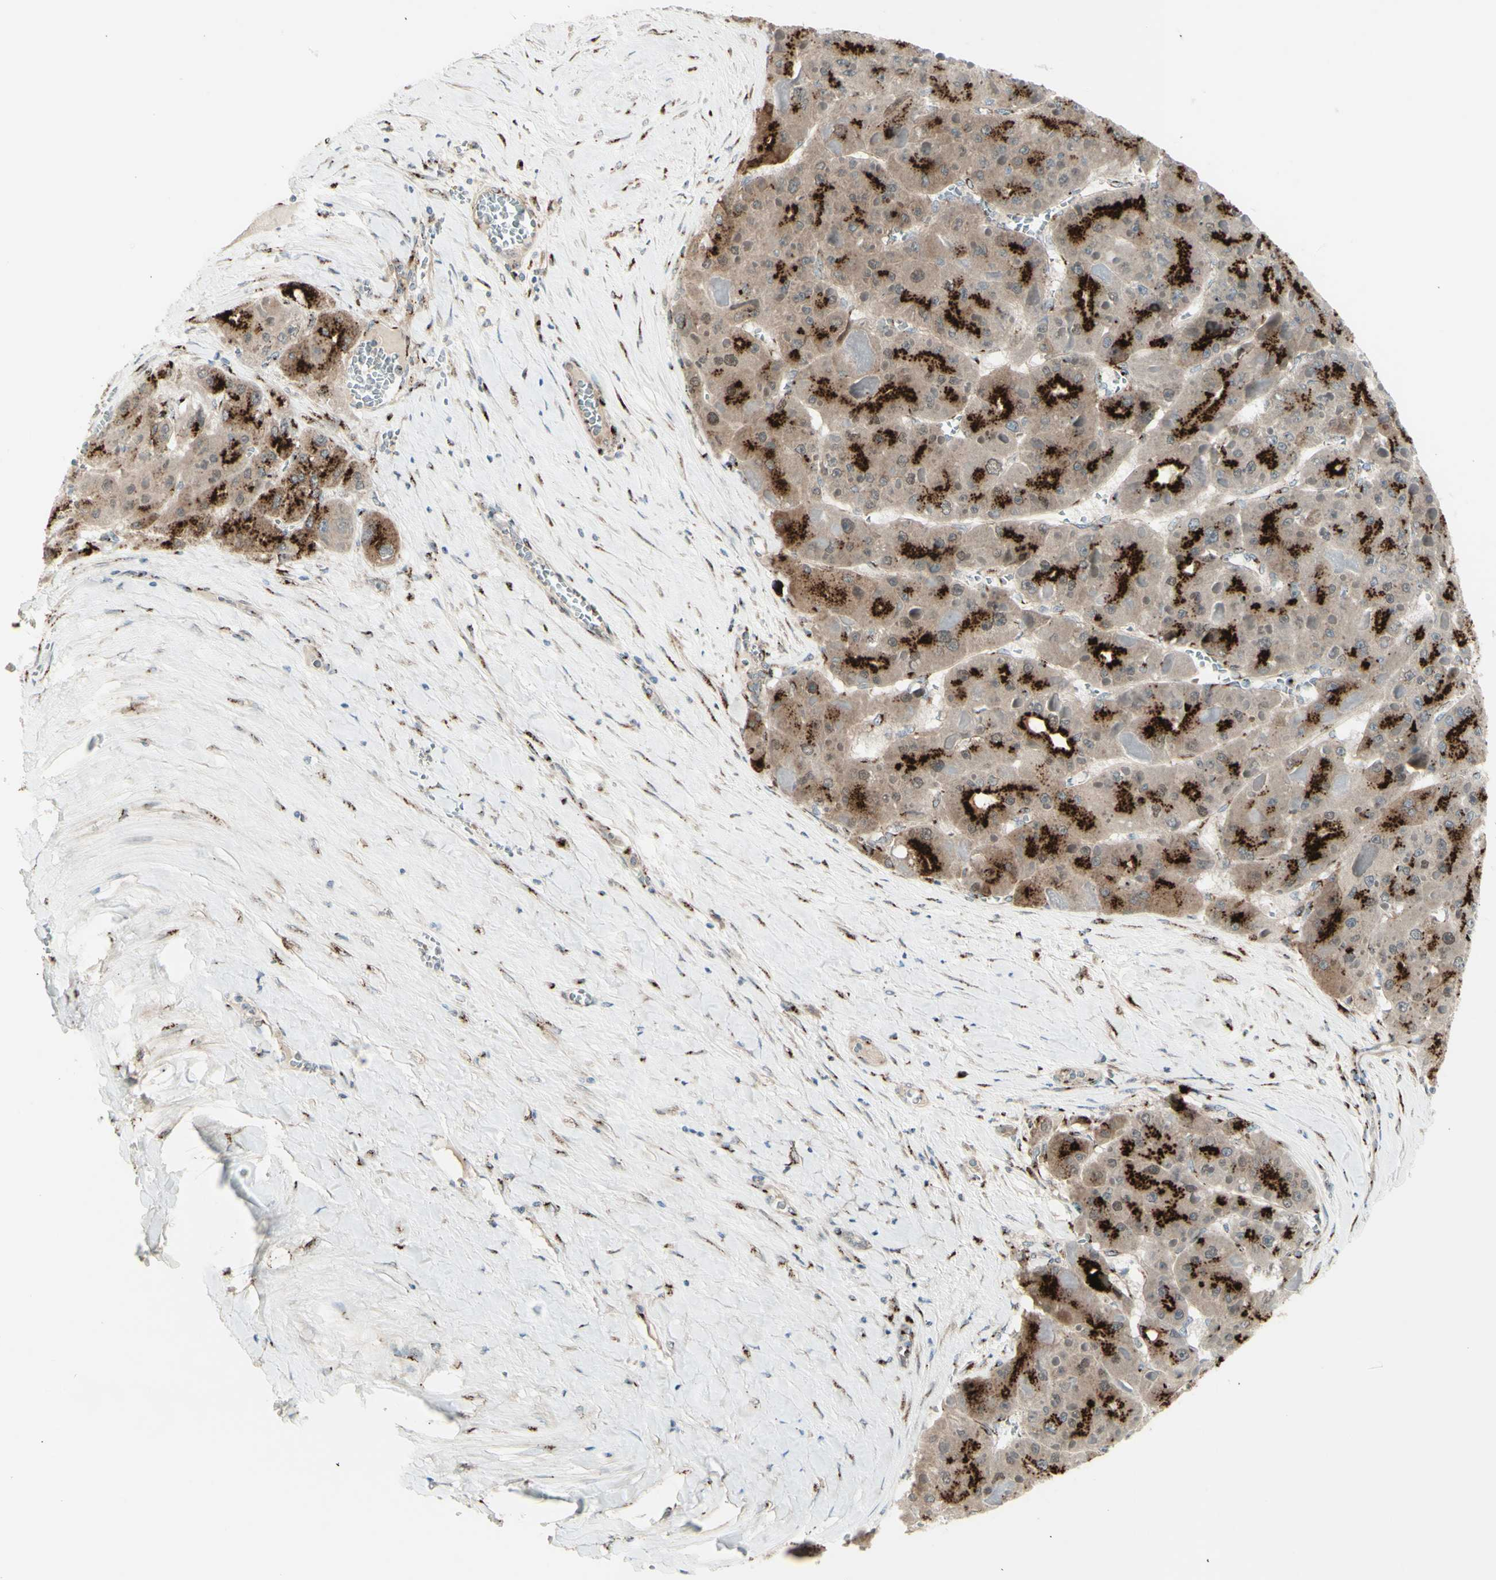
{"staining": {"intensity": "strong", "quantity": ">75%", "location": "cytoplasmic/membranous"}, "tissue": "liver cancer", "cell_type": "Tumor cells", "image_type": "cancer", "snomed": [{"axis": "morphology", "description": "Carcinoma, Hepatocellular, NOS"}, {"axis": "topography", "description": "Liver"}], "caption": "Protein staining of liver cancer (hepatocellular carcinoma) tissue exhibits strong cytoplasmic/membranous staining in approximately >75% of tumor cells. (brown staining indicates protein expression, while blue staining denotes nuclei).", "gene": "BPNT2", "patient": {"sex": "female", "age": 73}}